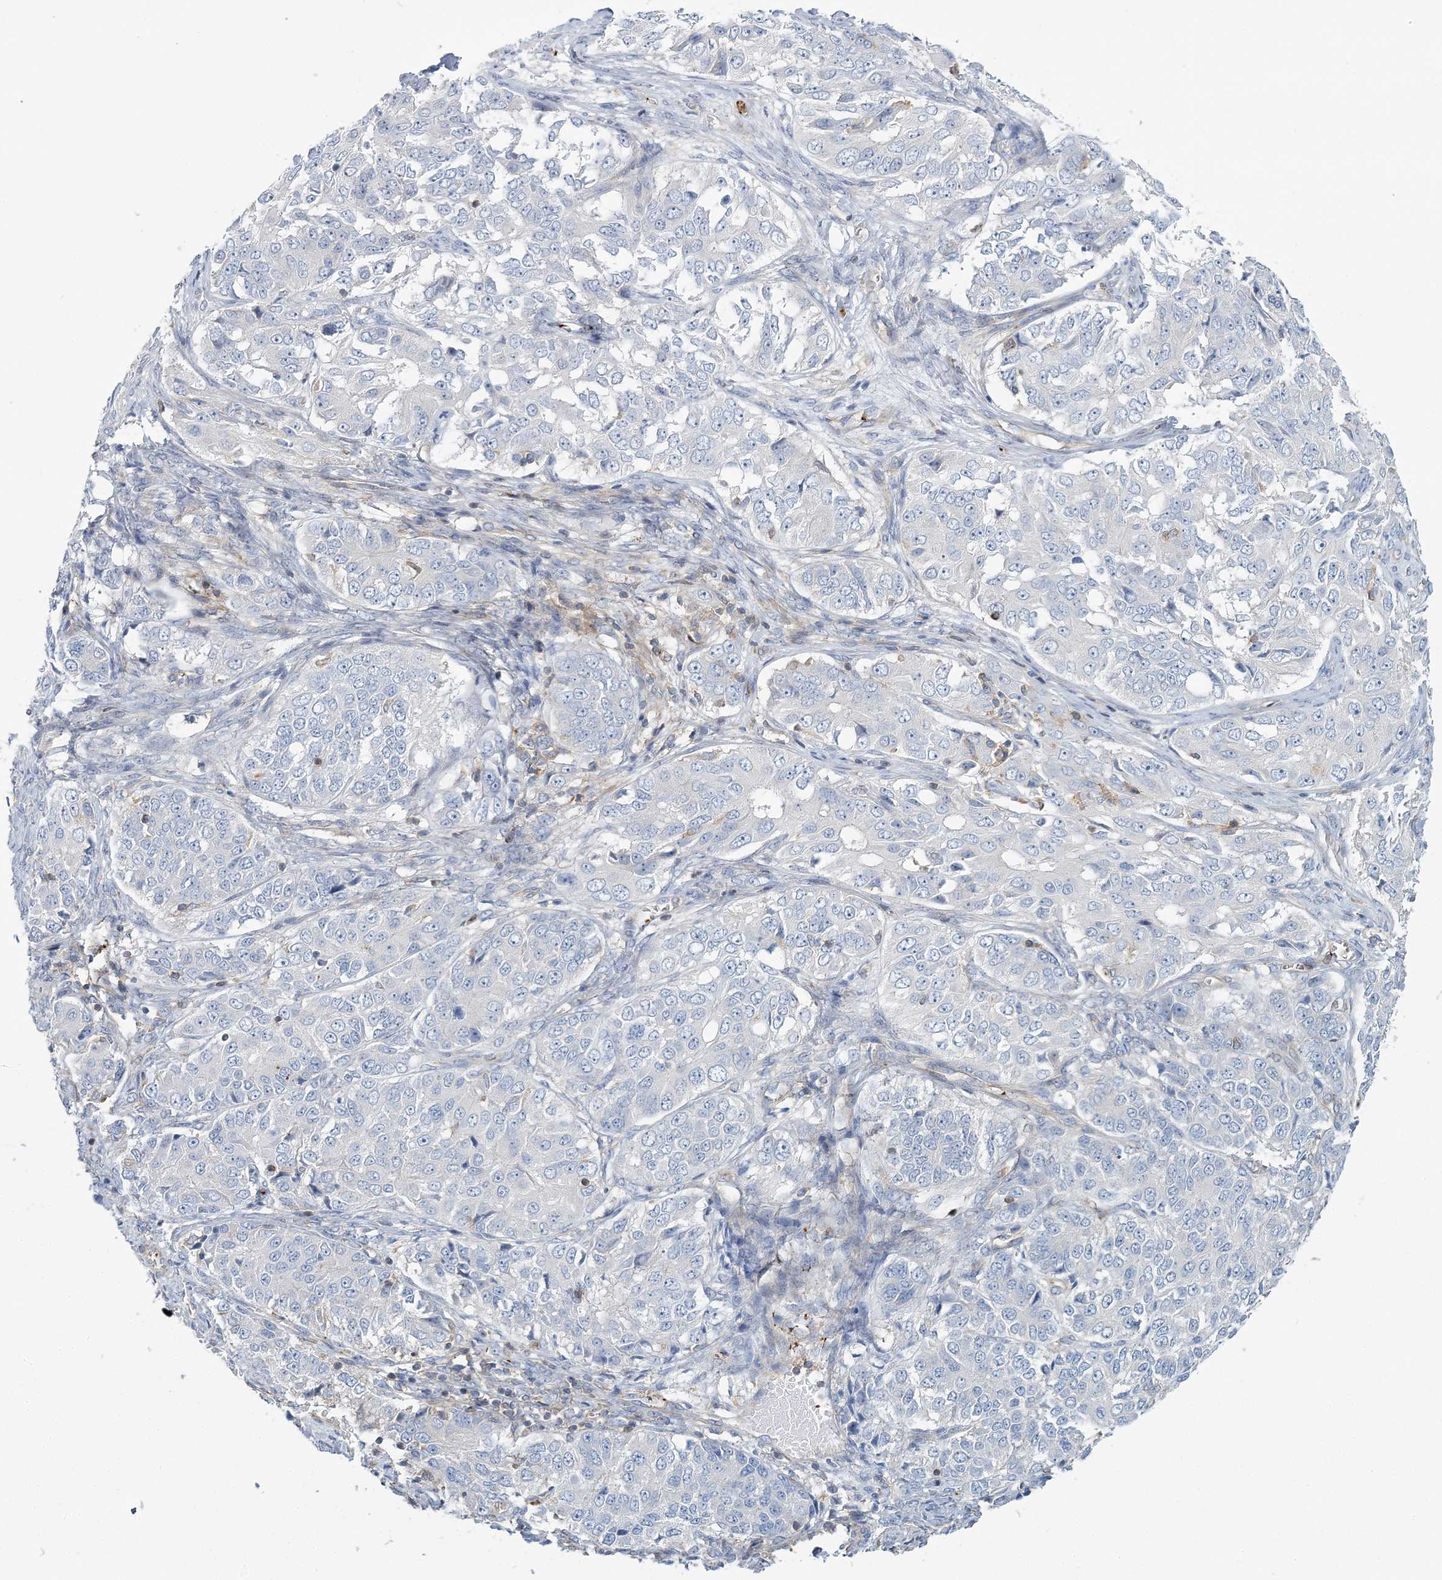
{"staining": {"intensity": "negative", "quantity": "none", "location": "none"}, "tissue": "ovarian cancer", "cell_type": "Tumor cells", "image_type": "cancer", "snomed": [{"axis": "morphology", "description": "Carcinoma, endometroid"}, {"axis": "topography", "description": "Ovary"}], "caption": "High power microscopy image of an immunohistochemistry (IHC) micrograph of ovarian cancer (endometroid carcinoma), revealing no significant expression in tumor cells.", "gene": "CUEDC2", "patient": {"sex": "female", "age": 51}}